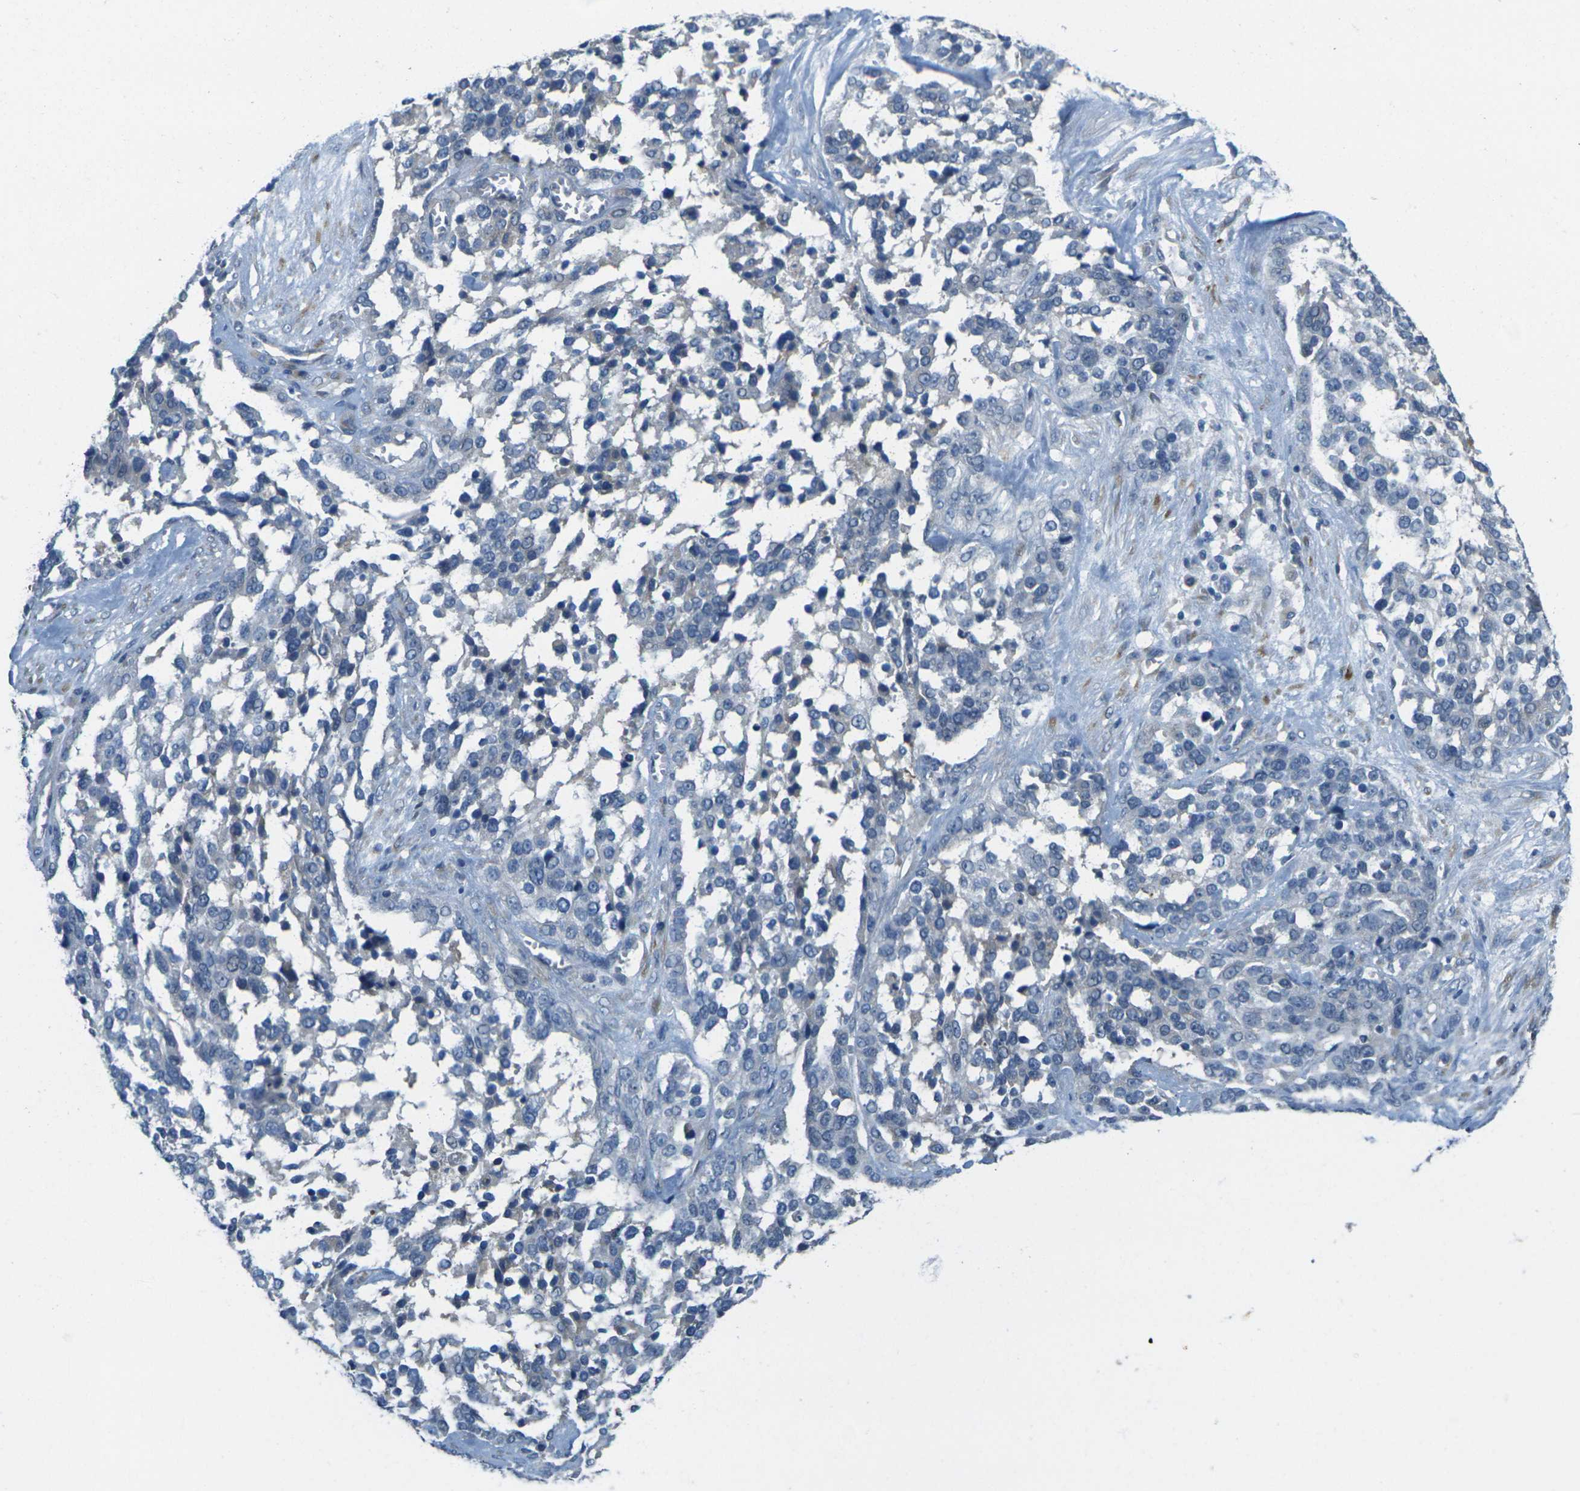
{"staining": {"intensity": "negative", "quantity": "none", "location": "none"}, "tissue": "ovarian cancer", "cell_type": "Tumor cells", "image_type": "cancer", "snomed": [{"axis": "morphology", "description": "Cystadenocarcinoma, serous, NOS"}, {"axis": "topography", "description": "Ovary"}], "caption": "The photomicrograph shows no staining of tumor cells in ovarian serous cystadenocarcinoma.", "gene": "CYP2C8", "patient": {"sex": "female", "age": 44}}